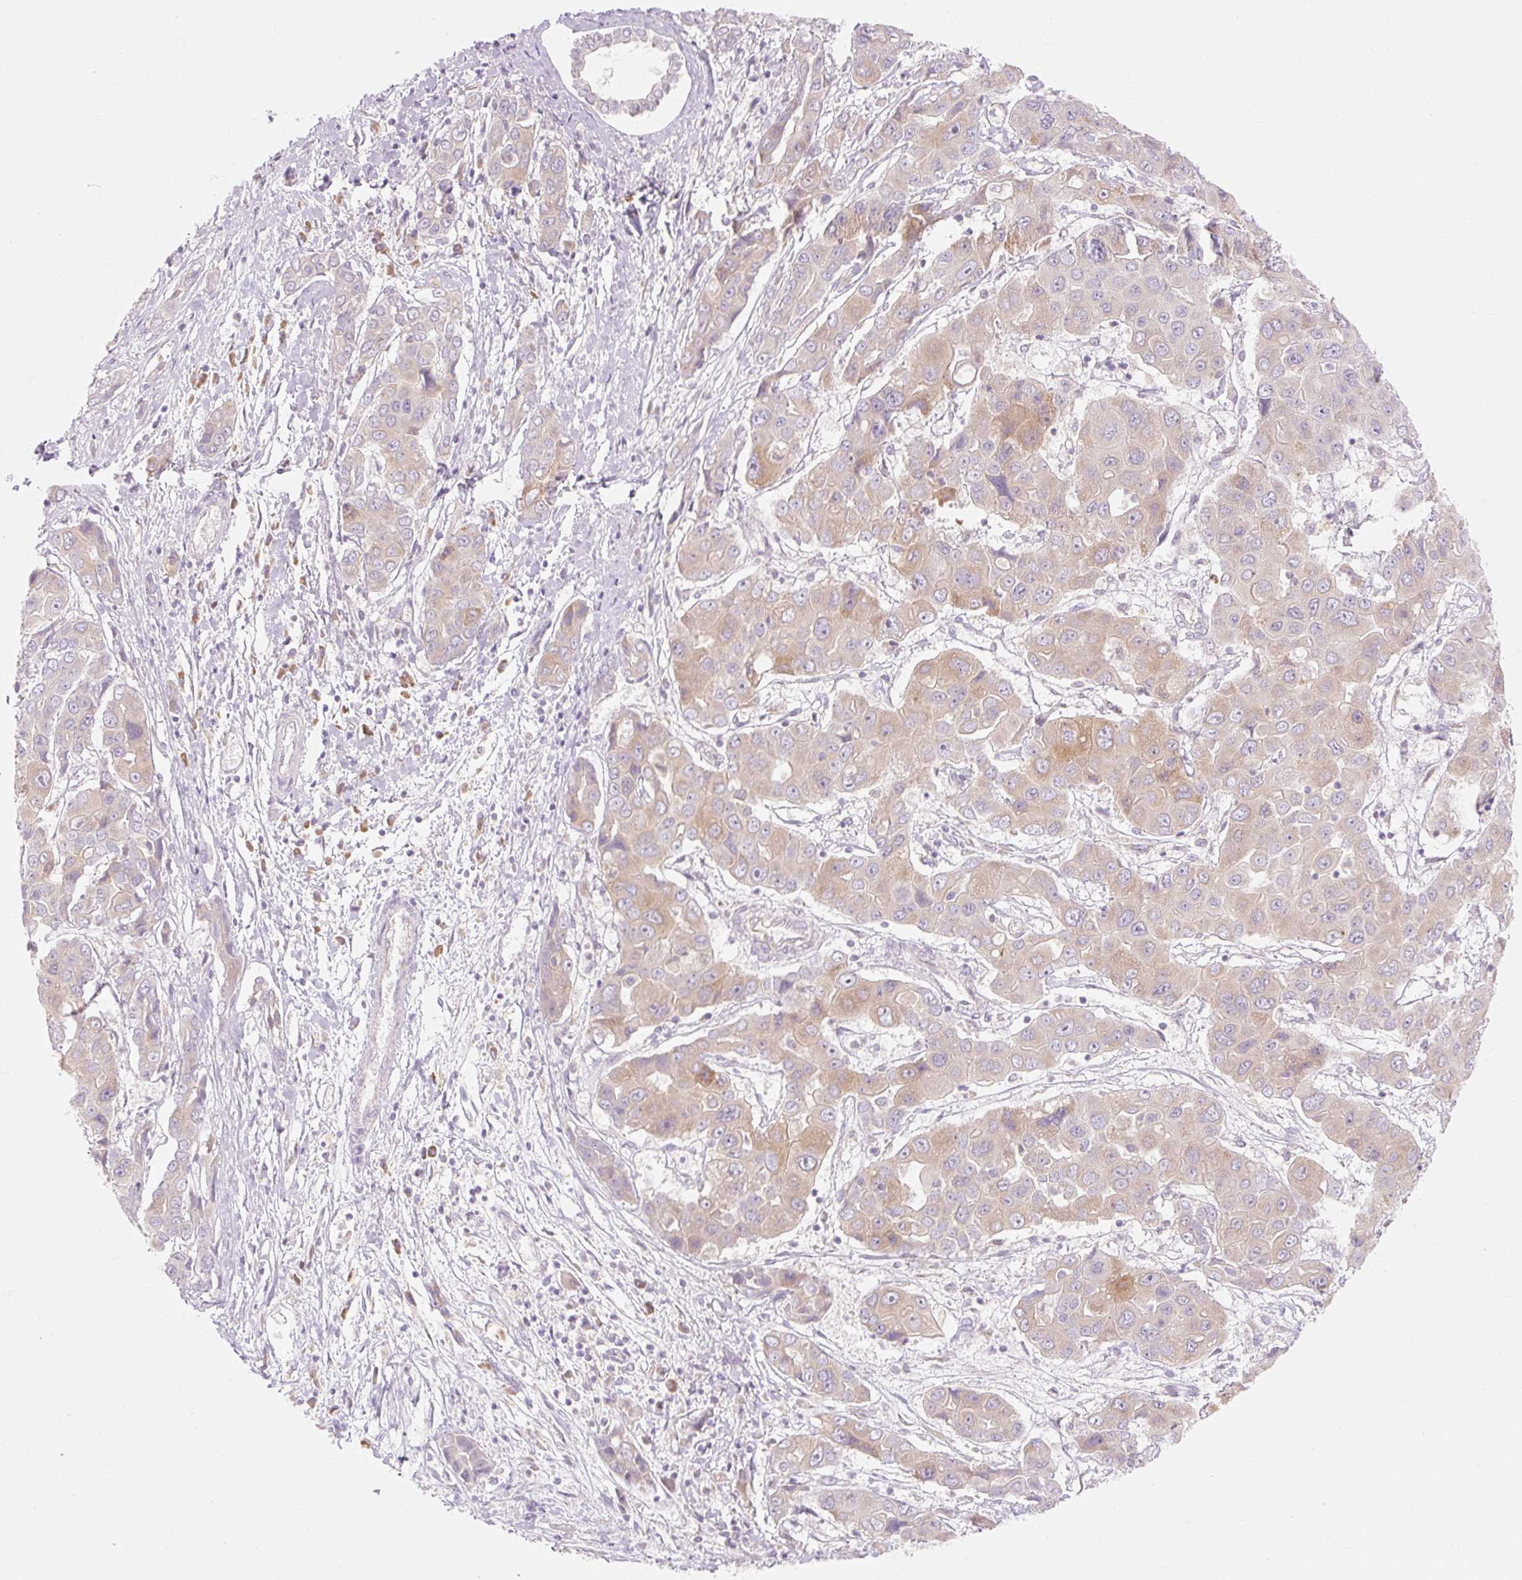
{"staining": {"intensity": "weak", "quantity": "25%-75%", "location": "cytoplasmic/membranous"}, "tissue": "liver cancer", "cell_type": "Tumor cells", "image_type": "cancer", "snomed": [{"axis": "morphology", "description": "Cholangiocarcinoma"}, {"axis": "topography", "description": "Liver"}], "caption": "An image of liver cancer stained for a protein exhibits weak cytoplasmic/membranous brown staining in tumor cells.", "gene": "MYO1D", "patient": {"sex": "male", "age": 67}}